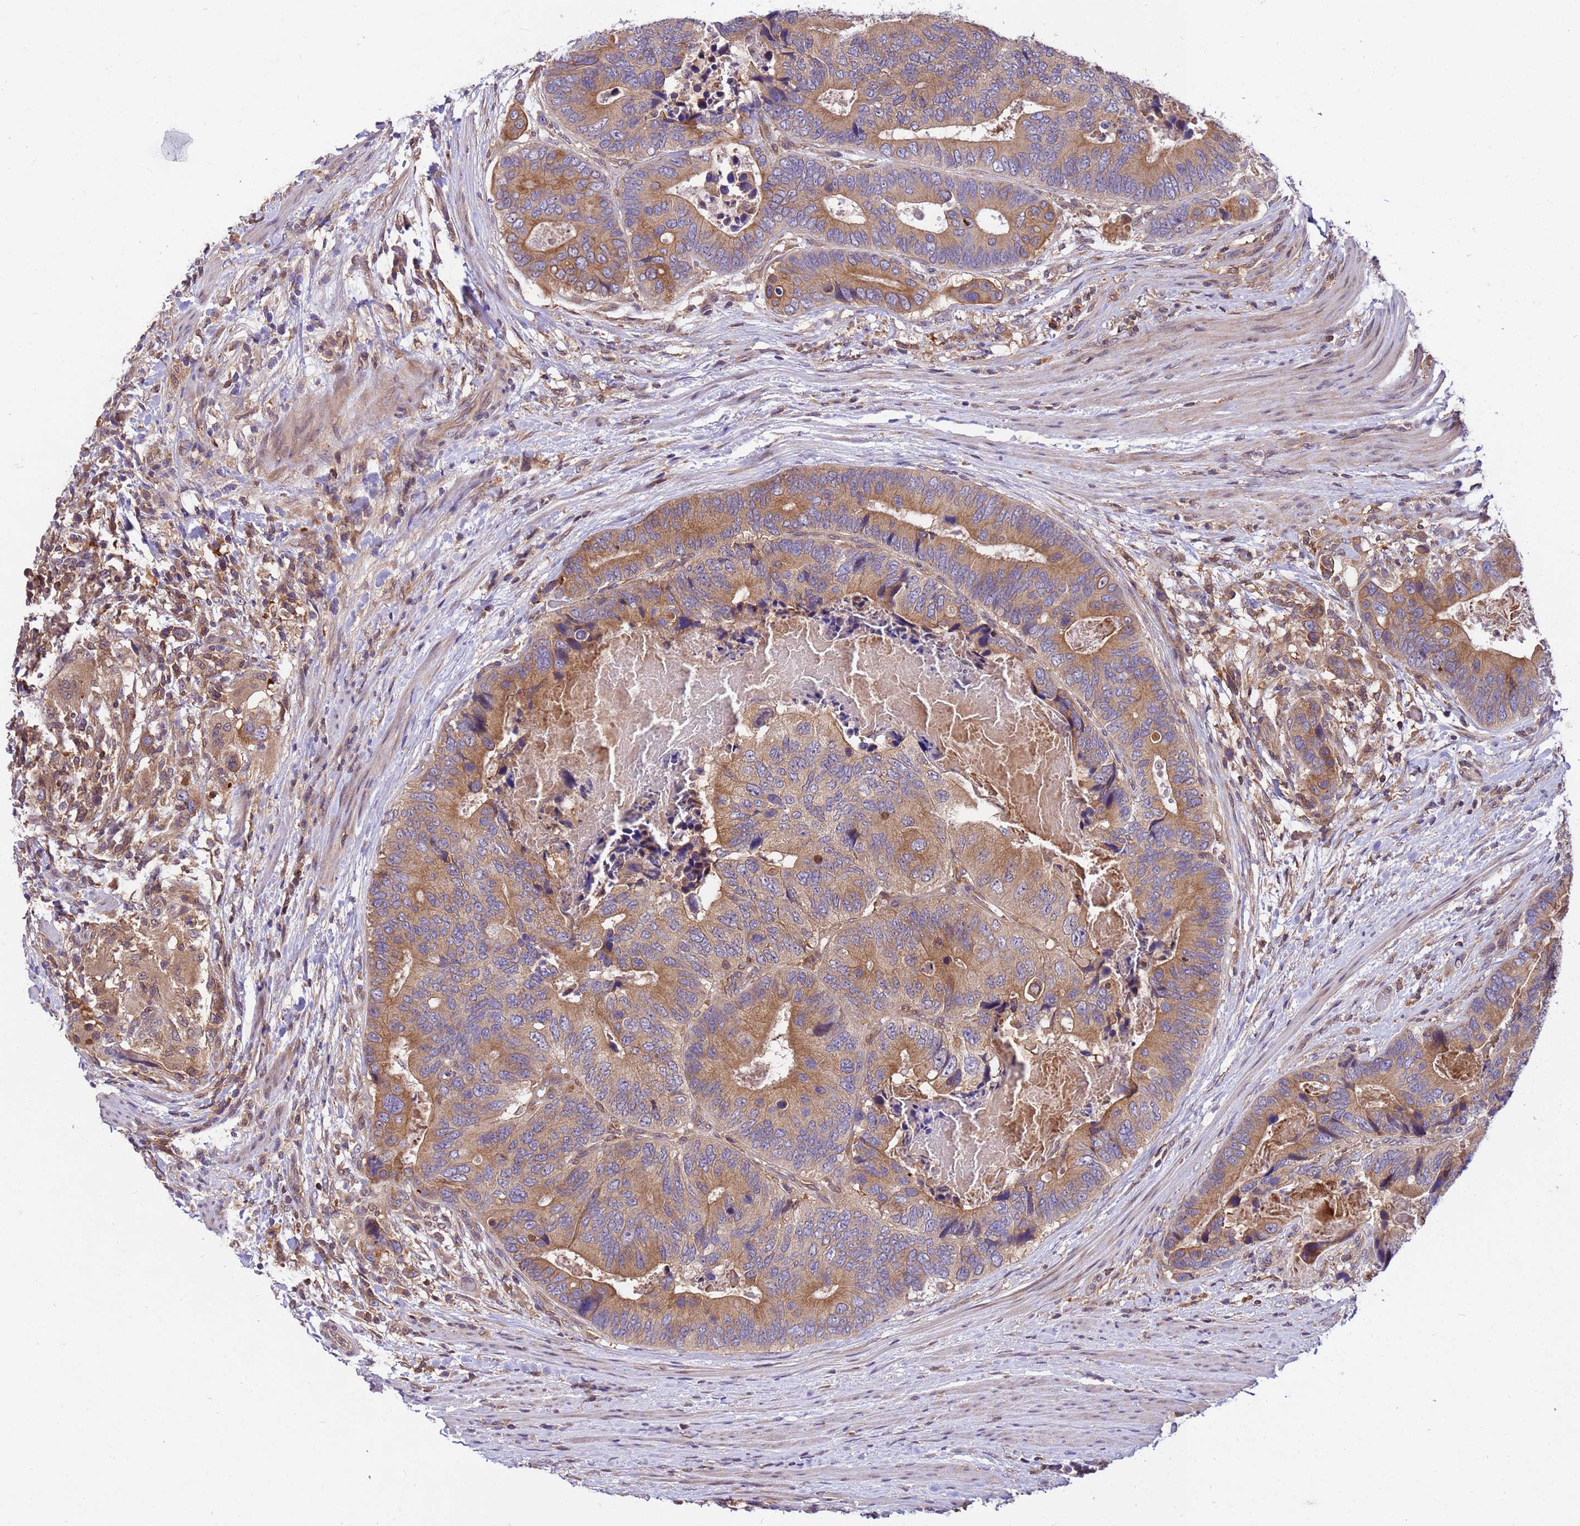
{"staining": {"intensity": "moderate", "quantity": ">75%", "location": "cytoplasmic/membranous"}, "tissue": "colorectal cancer", "cell_type": "Tumor cells", "image_type": "cancer", "snomed": [{"axis": "morphology", "description": "Adenocarcinoma, NOS"}, {"axis": "topography", "description": "Colon"}], "caption": "Adenocarcinoma (colorectal) stained with IHC displays moderate cytoplasmic/membranous staining in approximately >75% of tumor cells. (IHC, brightfield microscopy, high magnification).", "gene": "GET3", "patient": {"sex": "male", "age": 84}}